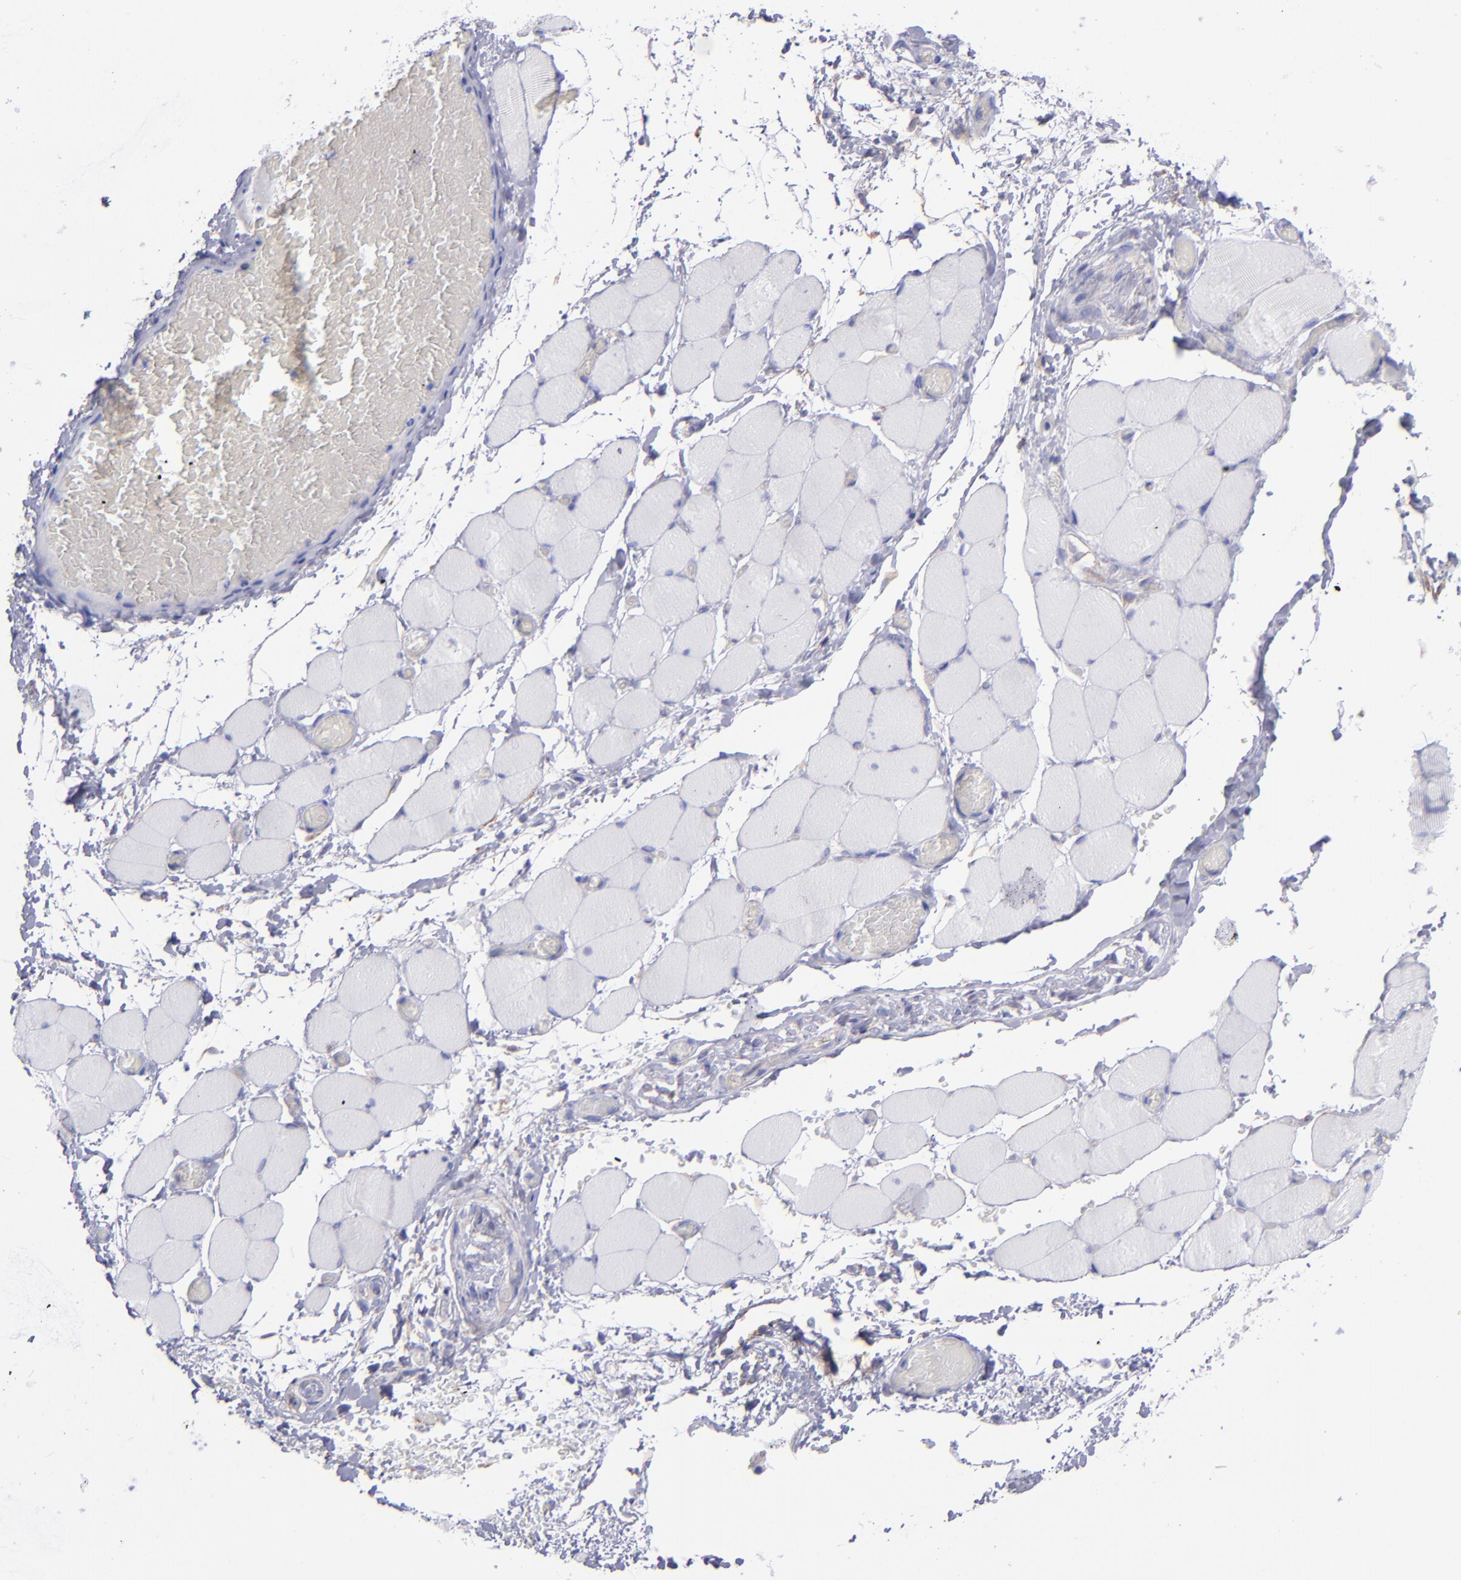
{"staining": {"intensity": "negative", "quantity": "none", "location": "none"}, "tissue": "skeletal muscle", "cell_type": "Myocytes", "image_type": "normal", "snomed": [{"axis": "morphology", "description": "Normal tissue, NOS"}, {"axis": "topography", "description": "Skeletal muscle"}, {"axis": "topography", "description": "Soft tissue"}], "caption": "A high-resolution histopathology image shows IHC staining of unremarkable skeletal muscle, which exhibits no significant positivity in myocytes. The staining was performed using DAB to visualize the protein expression in brown, while the nuclei were stained in blue with hematoxylin (Magnification: 20x).", "gene": "ITGAV", "patient": {"sex": "female", "age": 58}}